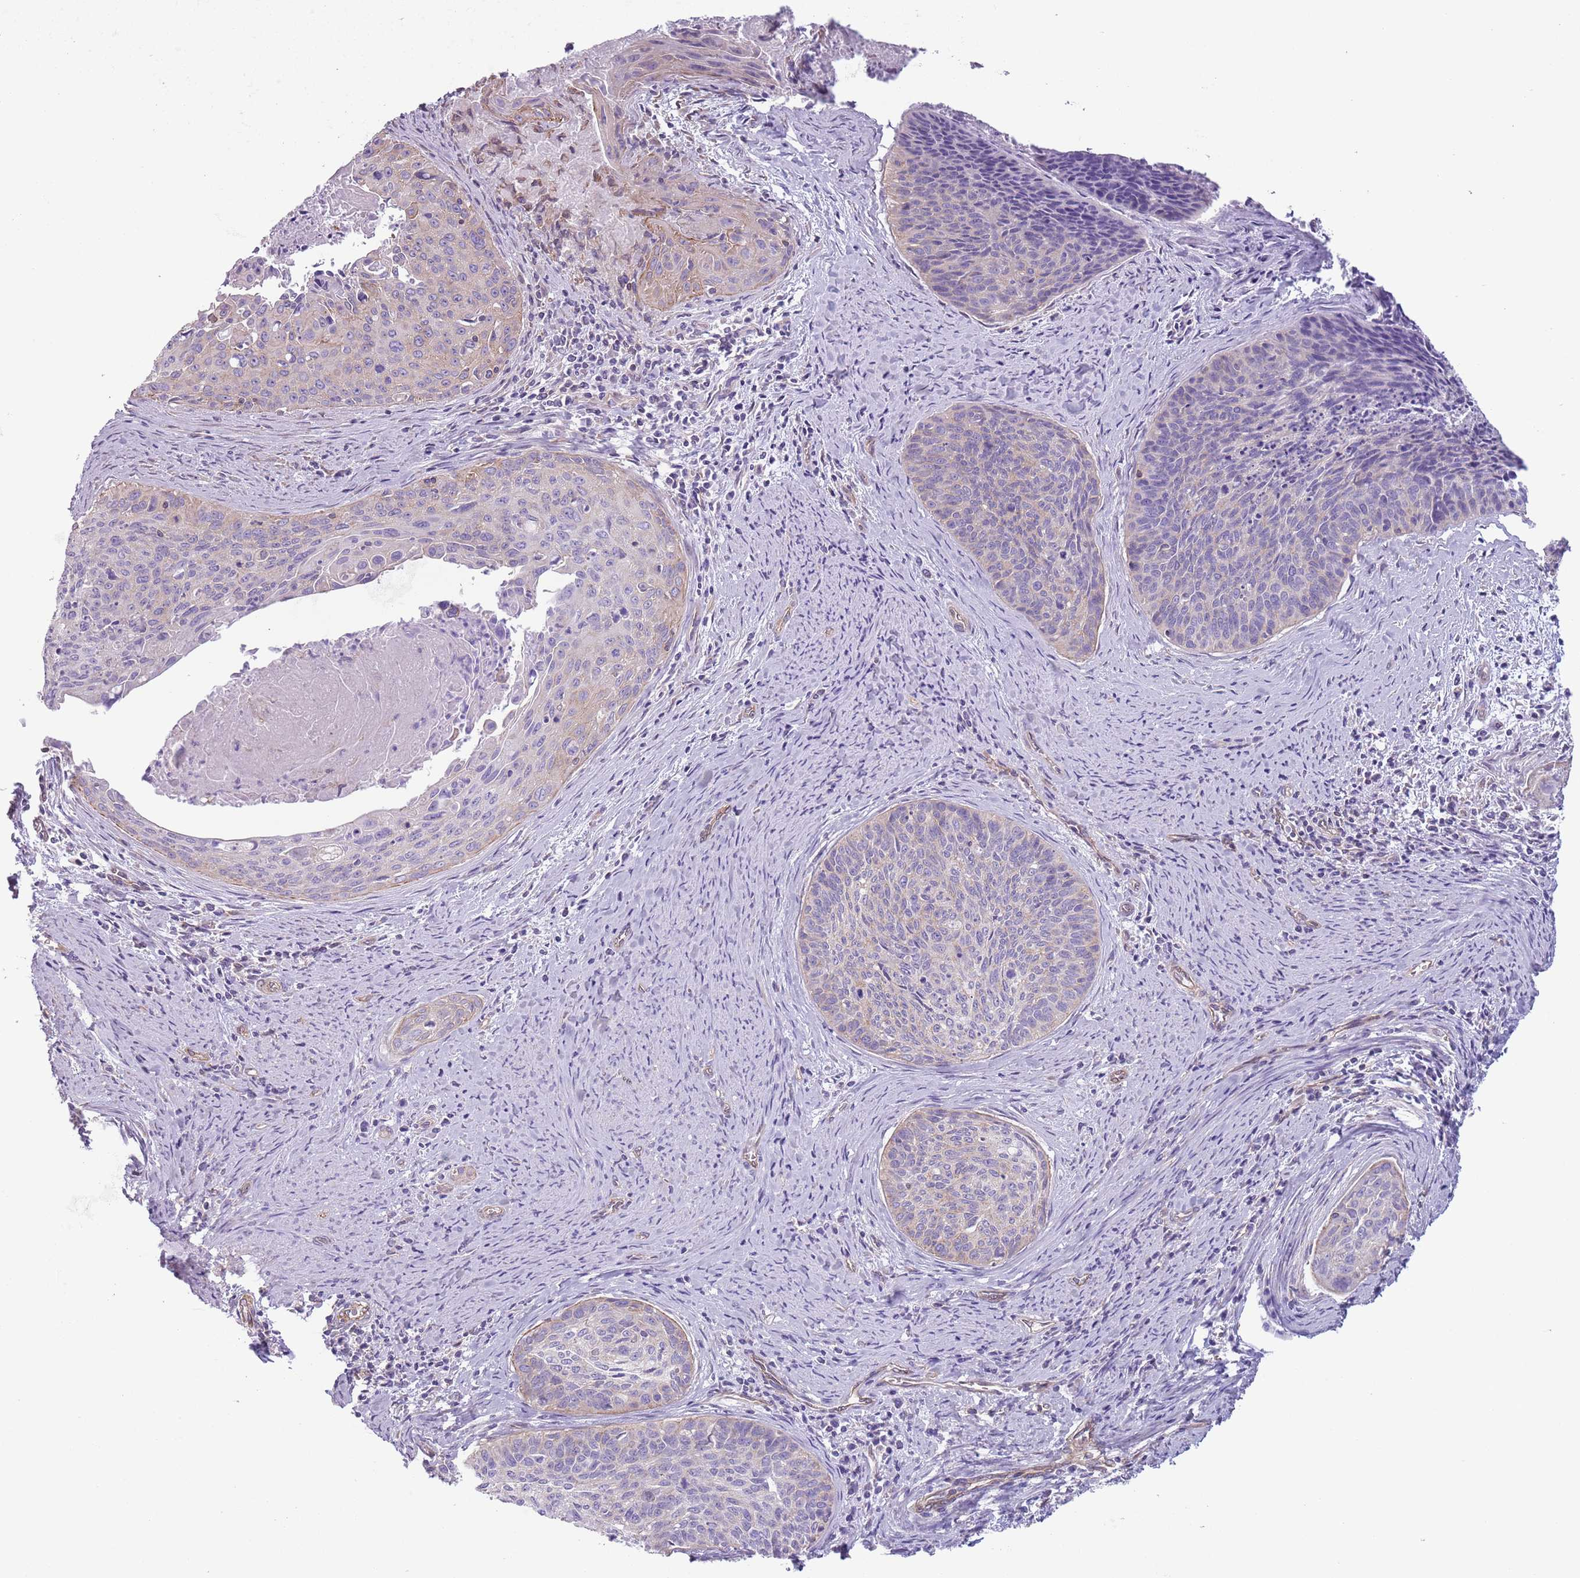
{"staining": {"intensity": "weak", "quantity": "<25%", "location": "cytoplasmic/membranous"}, "tissue": "cervical cancer", "cell_type": "Tumor cells", "image_type": "cancer", "snomed": [{"axis": "morphology", "description": "Squamous cell carcinoma, NOS"}, {"axis": "topography", "description": "Cervix"}], "caption": "The IHC image has no significant positivity in tumor cells of cervical cancer (squamous cell carcinoma) tissue. (Stains: DAB (3,3'-diaminobenzidine) immunohistochemistry (IHC) with hematoxylin counter stain, Microscopy: brightfield microscopy at high magnification).", "gene": "RBP3", "patient": {"sex": "female", "age": 55}}